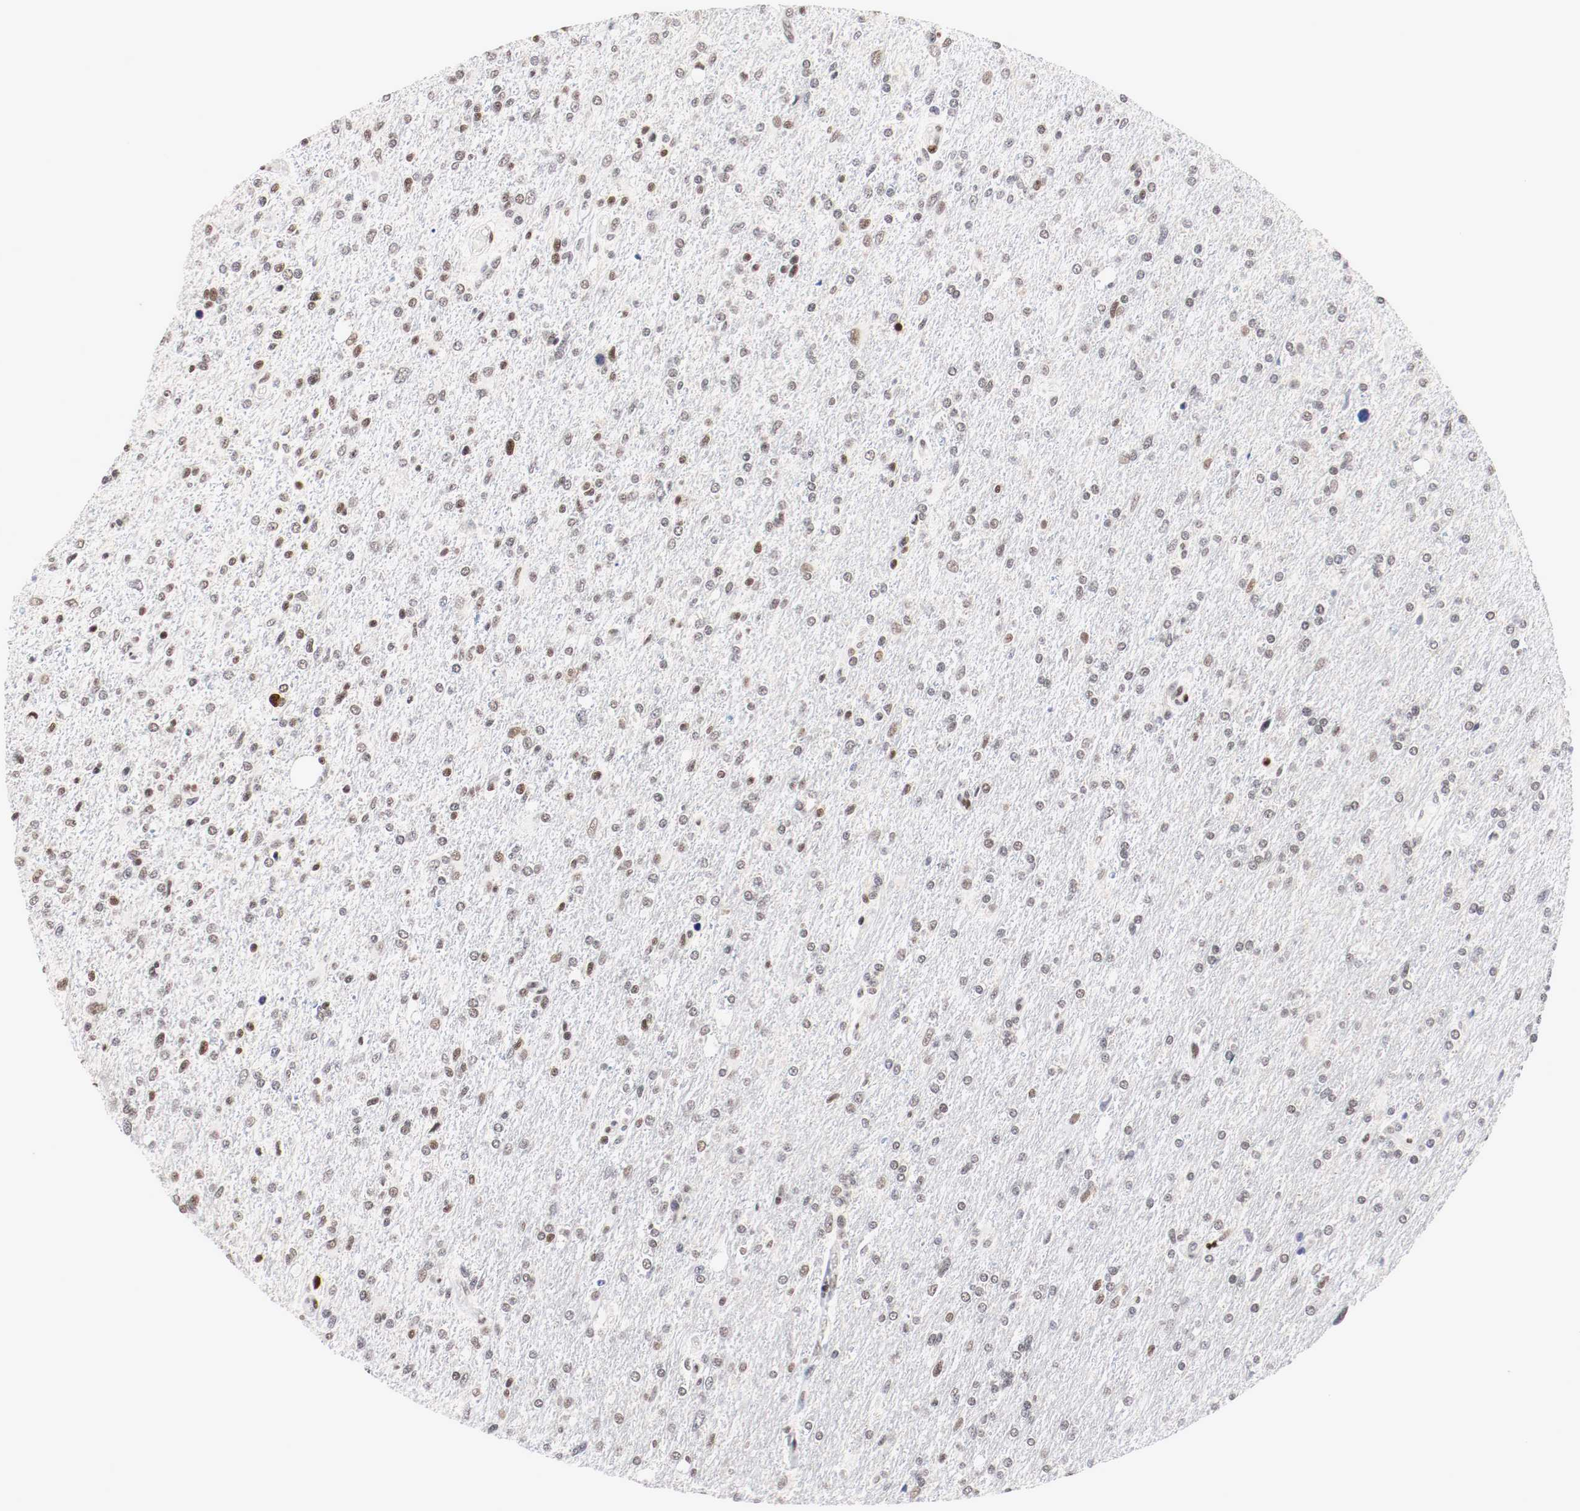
{"staining": {"intensity": "moderate", "quantity": "<25%", "location": "nuclear"}, "tissue": "glioma", "cell_type": "Tumor cells", "image_type": "cancer", "snomed": [{"axis": "morphology", "description": "Glioma, malignant, High grade"}, {"axis": "topography", "description": "Cerebral cortex"}], "caption": "Moderate nuclear expression for a protein is appreciated in about <25% of tumor cells of malignant high-grade glioma using immunohistochemistry.", "gene": "MEF2D", "patient": {"sex": "male", "age": 76}}